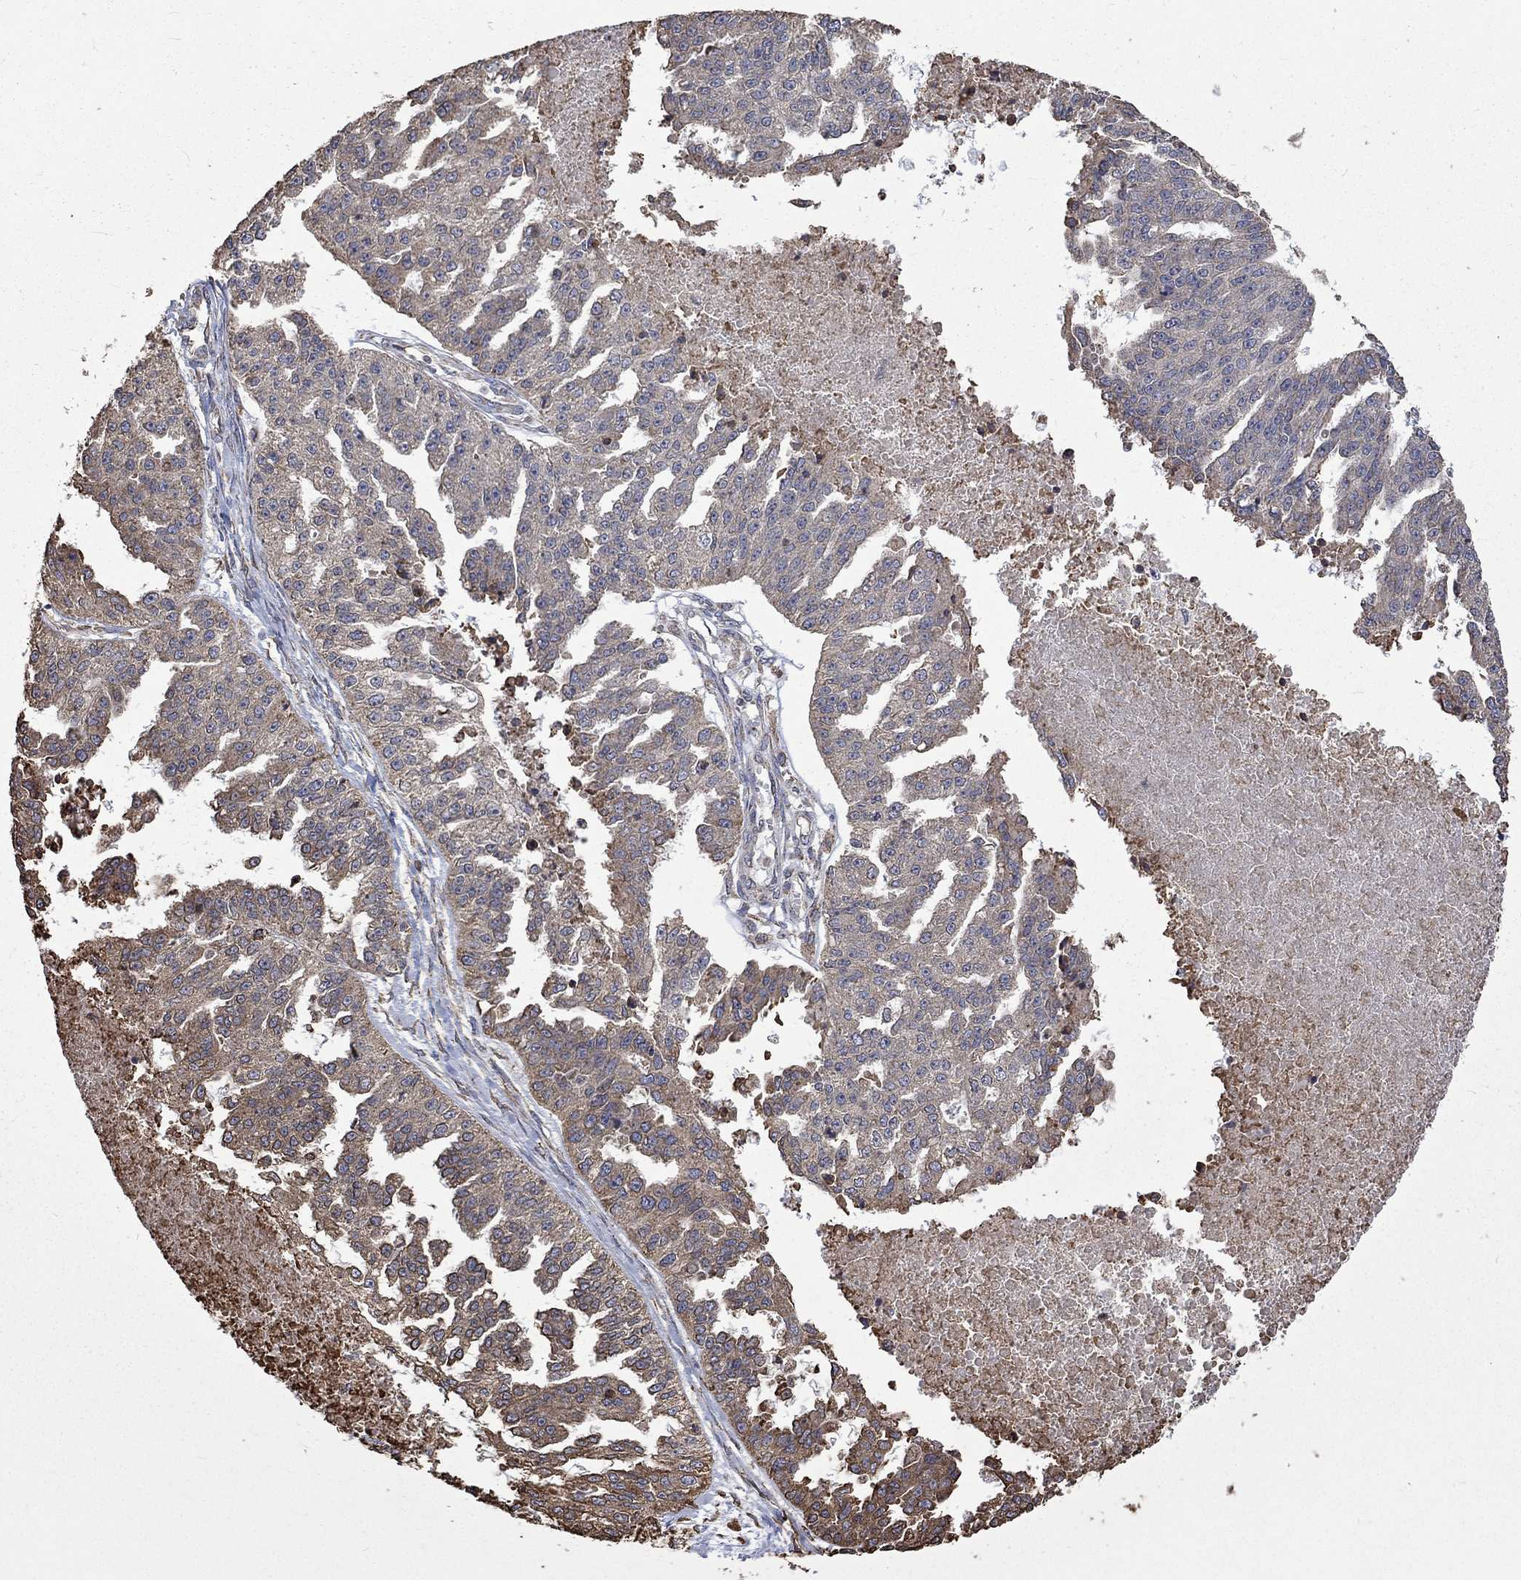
{"staining": {"intensity": "weak", "quantity": "<25%", "location": "cytoplasmic/membranous"}, "tissue": "ovarian cancer", "cell_type": "Tumor cells", "image_type": "cancer", "snomed": [{"axis": "morphology", "description": "Cystadenocarcinoma, serous, NOS"}, {"axis": "topography", "description": "Ovary"}], "caption": "Protein analysis of serous cystadenocarcinoma (ovarian) demonstrates no significant expression in tumor cells.", "gene": "ESRRA", "patient": {"sex": "female", "age": 58}}